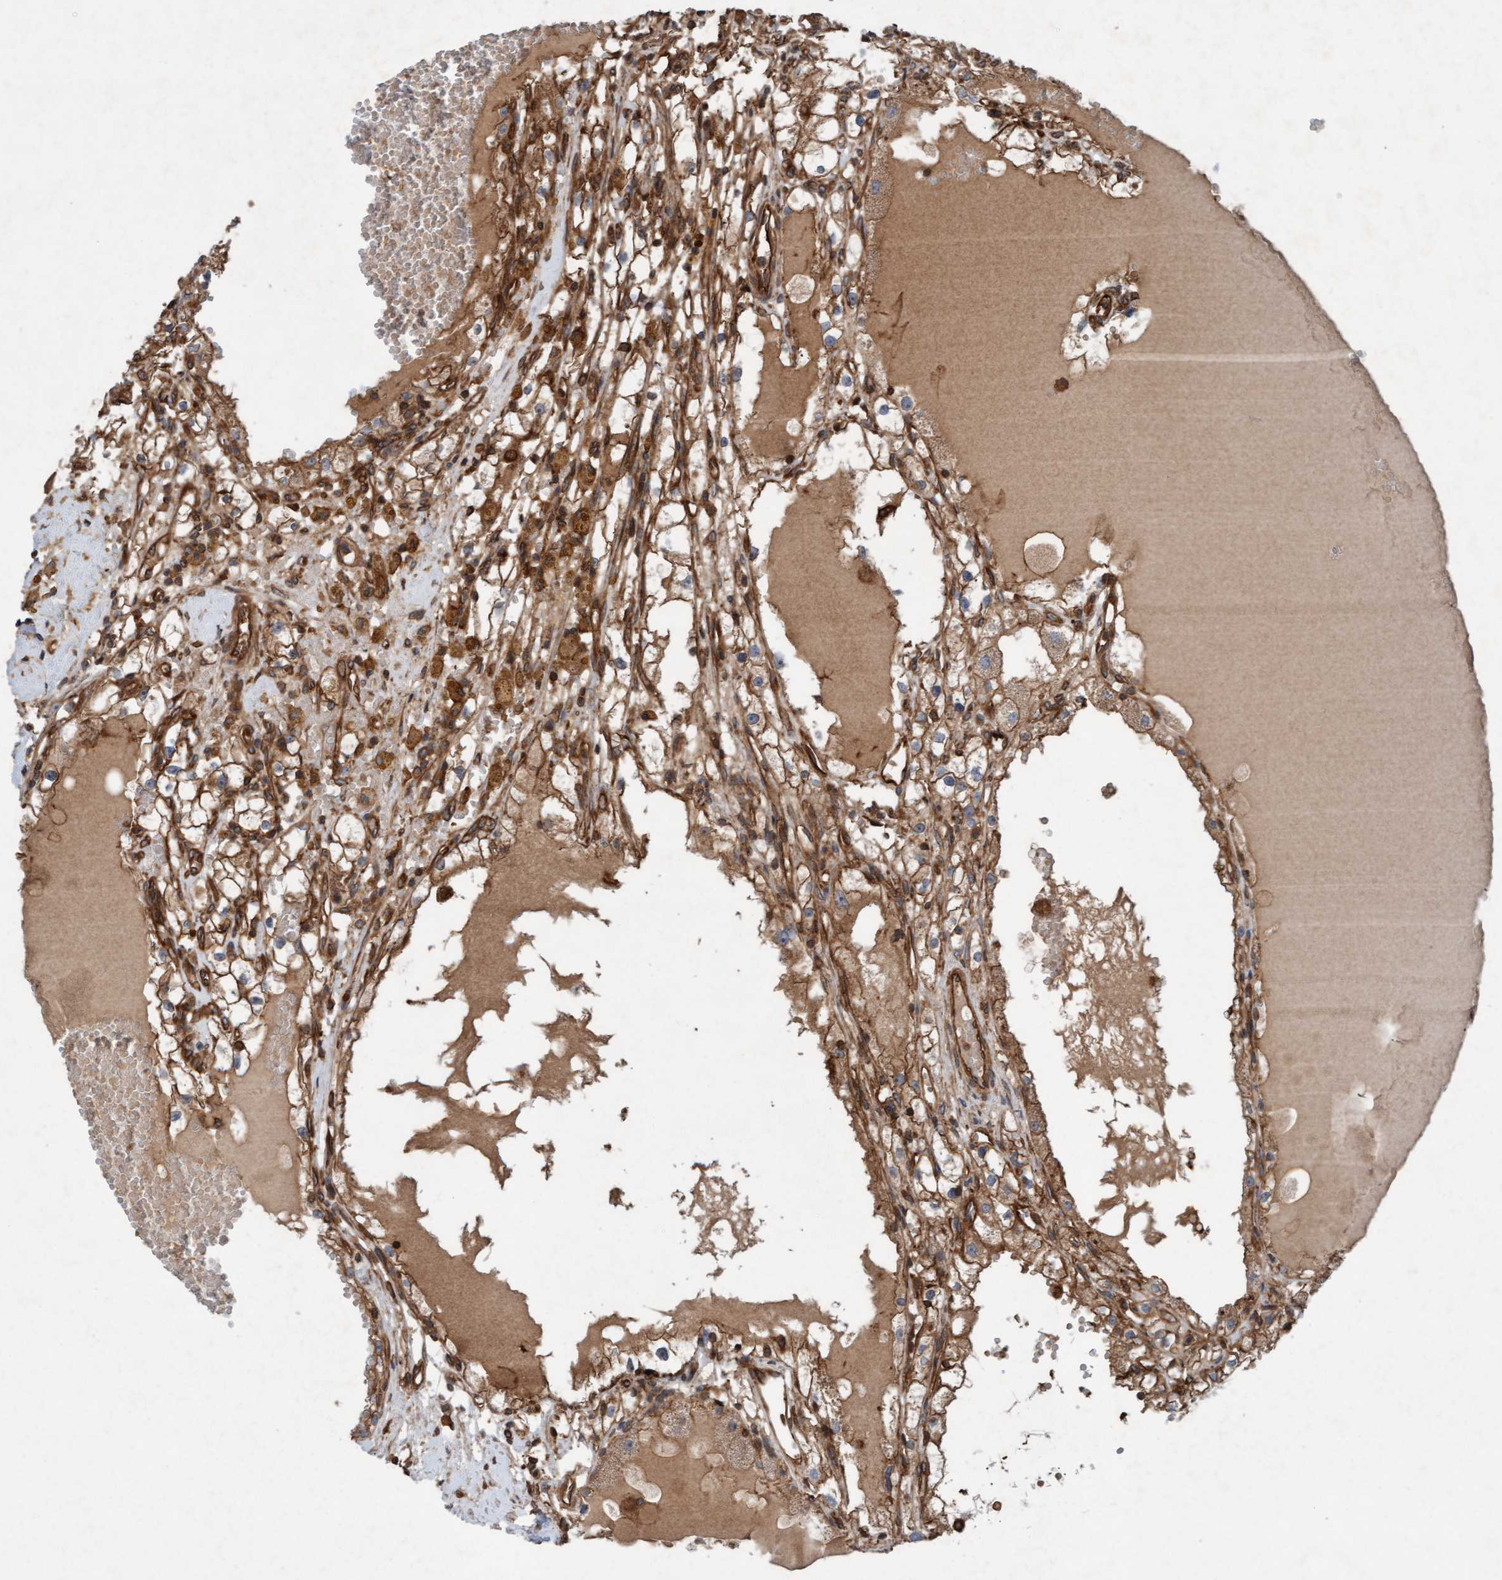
{"staining": {"intensity": "moderate", "quantity": ">75%", "location": "cytoplasmic/membranous"}, "tissue": "renal cancer", "cell_type": "Tumor cells", "image_type": "cancer", "snomed": [{"axis": "morphology", "description": "Adenocarcinoma, NOS"}, {"axis": "topography", "description": "Kidney"}], "caption": "Immunohistochemical staining of human renal cancer shows medium levels of moderate cytoplasmic/membranous expression in approximately >75% of tumor cells.", "gene": "ERAL1", "patient": {"sex": "male", "age": 56}}